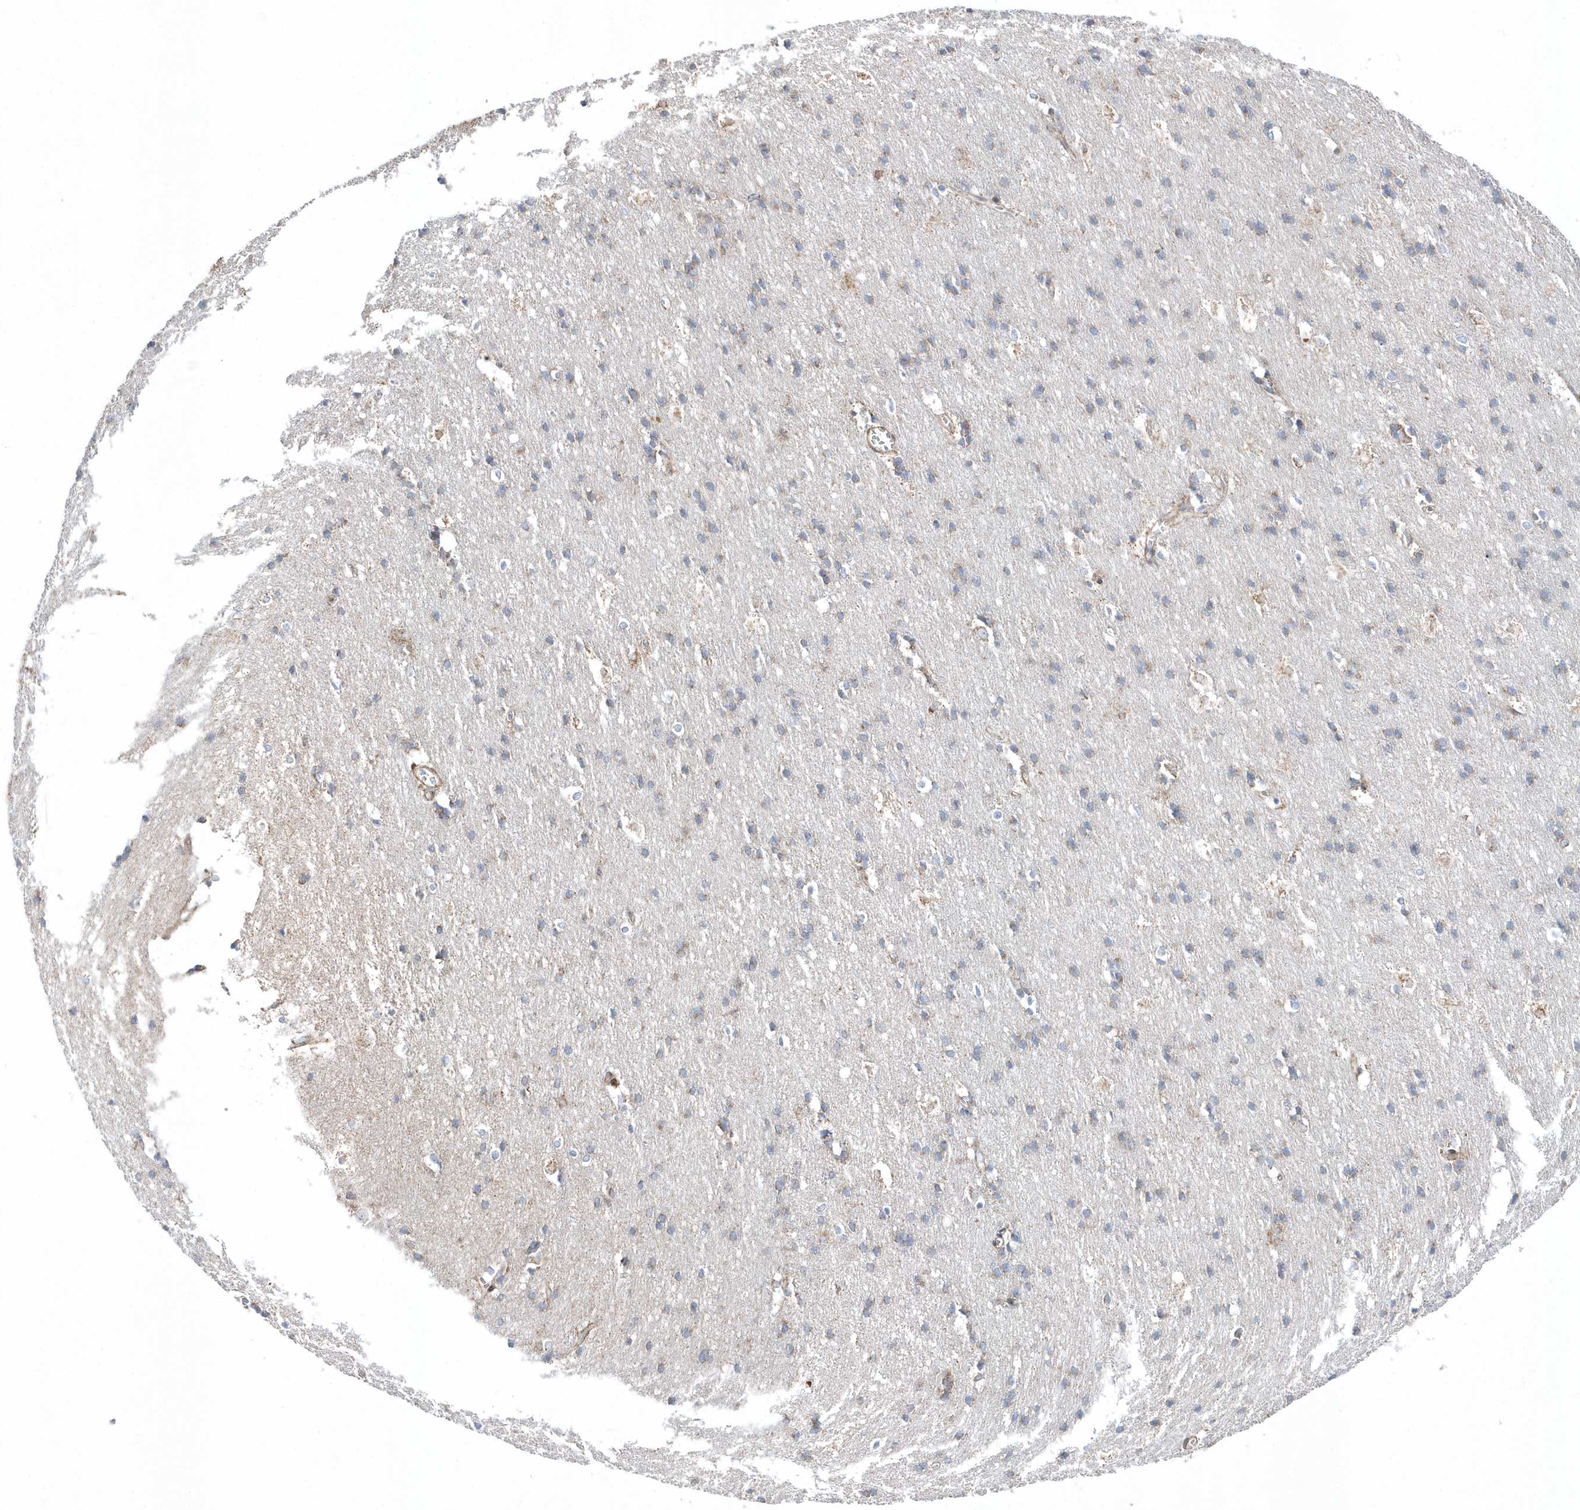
{"staining": {"intensity": "weak", "quantity": ">75%", "location": "cytoplasmic/membranous"}, "tissue": "cerebral cortex", "cell_type": "Endothelial cells", "image_type": "normal", "snomed": [{"axis": "morphology", "description": "Normal tissue, NOS"}, {"axis": "topography", "description": "Cerebral cortex"}], "caption": "IHC staining of normal cerebral cortex, which reveals low levels of weak cytoplasmic/membranous staining in approximately >75% of endothelial cells indicating weak cytoplasmic/membranous protein expression. The staining was performed using DAB (brown) for protein detection and nuclei were counterstained in hematoxylin (blue).", "gene": "OPA1", "patient": {"sex": "male", "age": 54}}